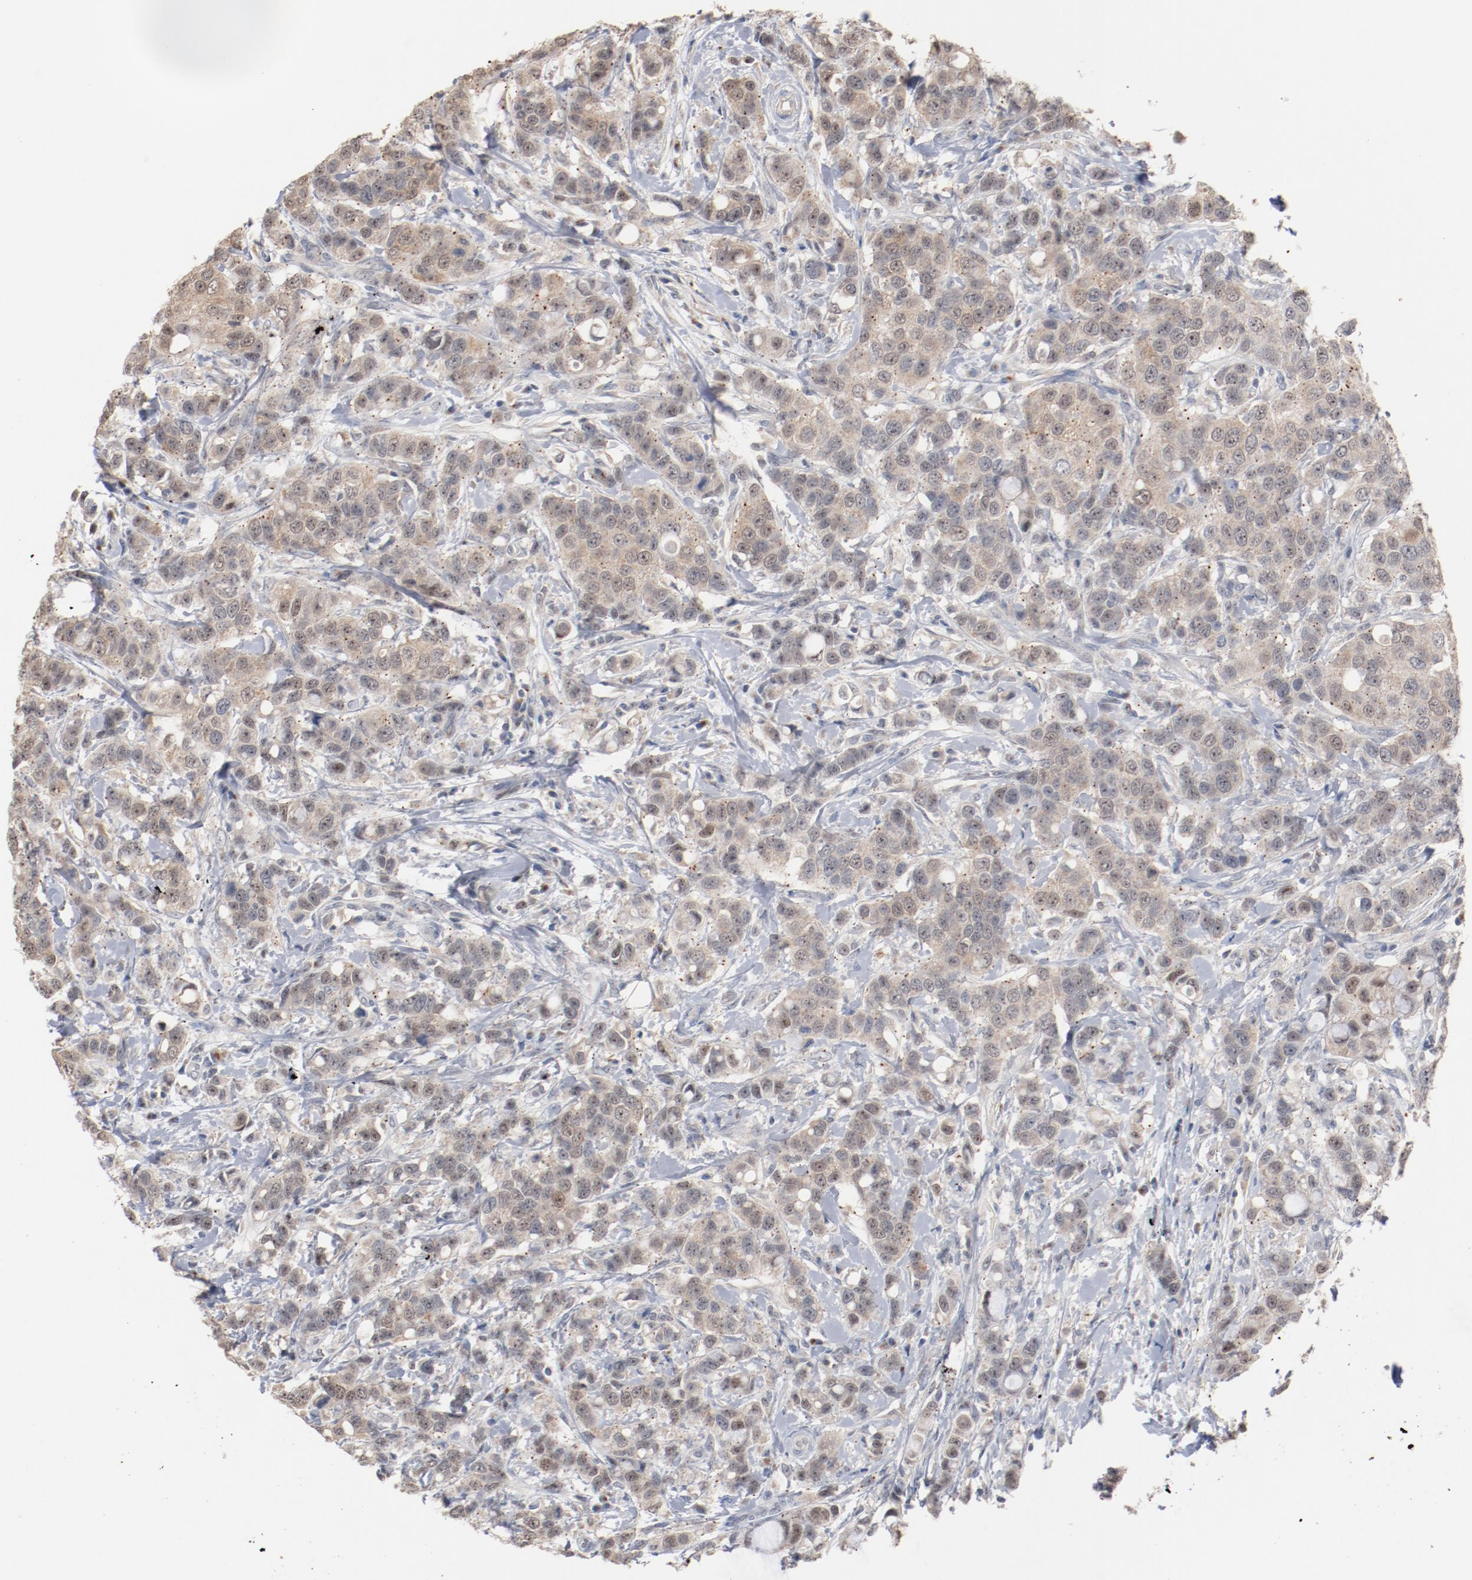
{"staining": {"intensity": "weak", "quantity": "<25%", "location": "cytoplasmic/membranous,nuclear"}, "tissue": "breast cancer", "cell_type": "Tumor cells", "image_type": "cancer", "snomed": [{"axis": "morphology", "description": "Duct carcinoma"}, {"axis": "topography", "description": "Breast"}], "caption": "An immunohistochemistry (IHC) image of intraductal carcinoma (breast) is shown. There is no staining in tumor cells of intraductal carcinoma (breast).", "gene": "ERICH1", "patient": {"sex": "female", "age": 27}}